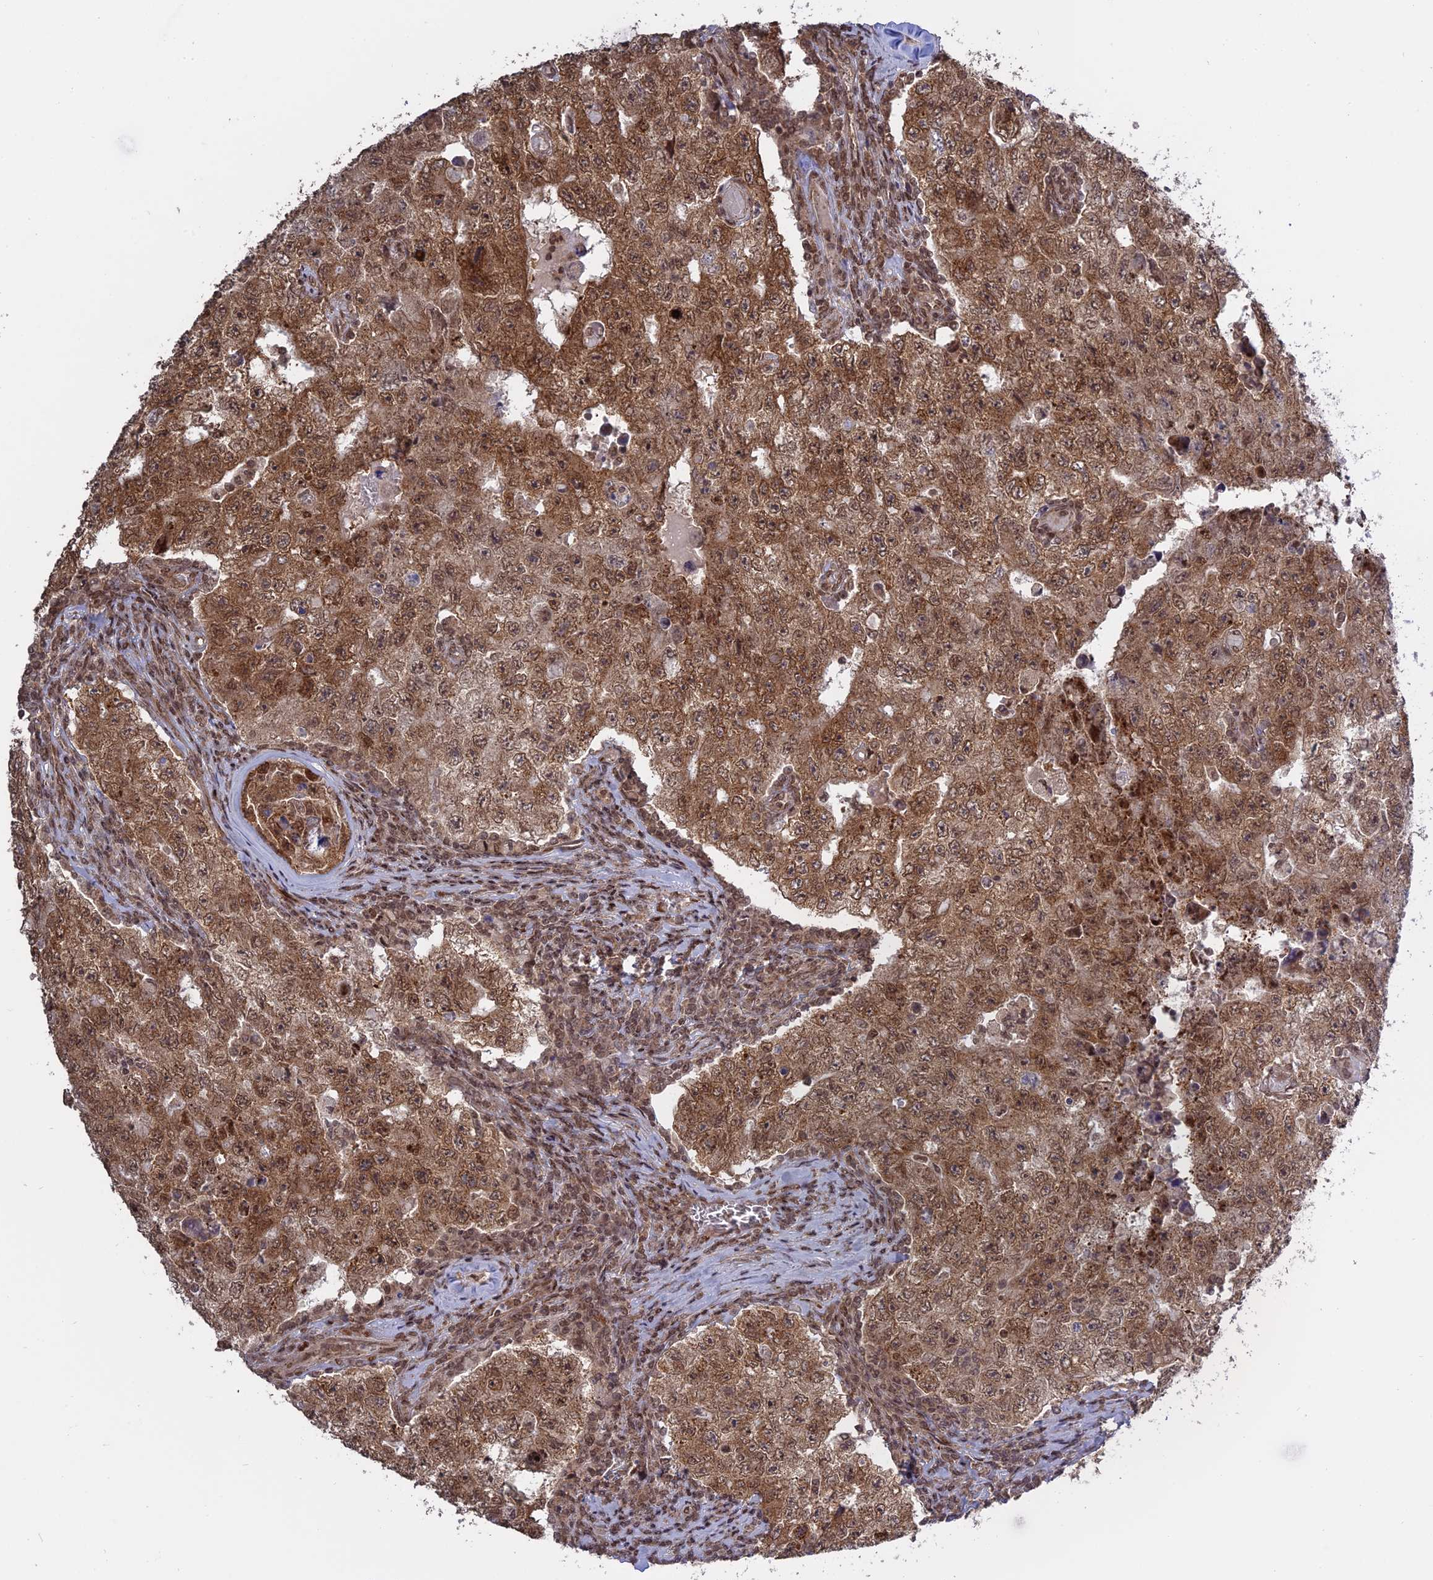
{"staining": {"intensity": "moderate", "quantity": ">75%", "location": "cytoplasmic/membranous,nuclear"}, "tissue": "testis cancer", "cell_type": "Tumor cells", "image_type": "cancer", "snomed": [{"axis": "morphology", "description": "Carcinoma, Embryonal, NOS"}, {"axis": "topography", "description": "Testis"}], "caption": "This histopathology image reveals immunohistochemistry staining of embryonal carcinoma (testis), with medium moderate cytoplasmic/membranous and nuclear staining in about >75% of tumor cells.", "gene": "PKIG", "patient": {"sex": "male", "age": 17}}